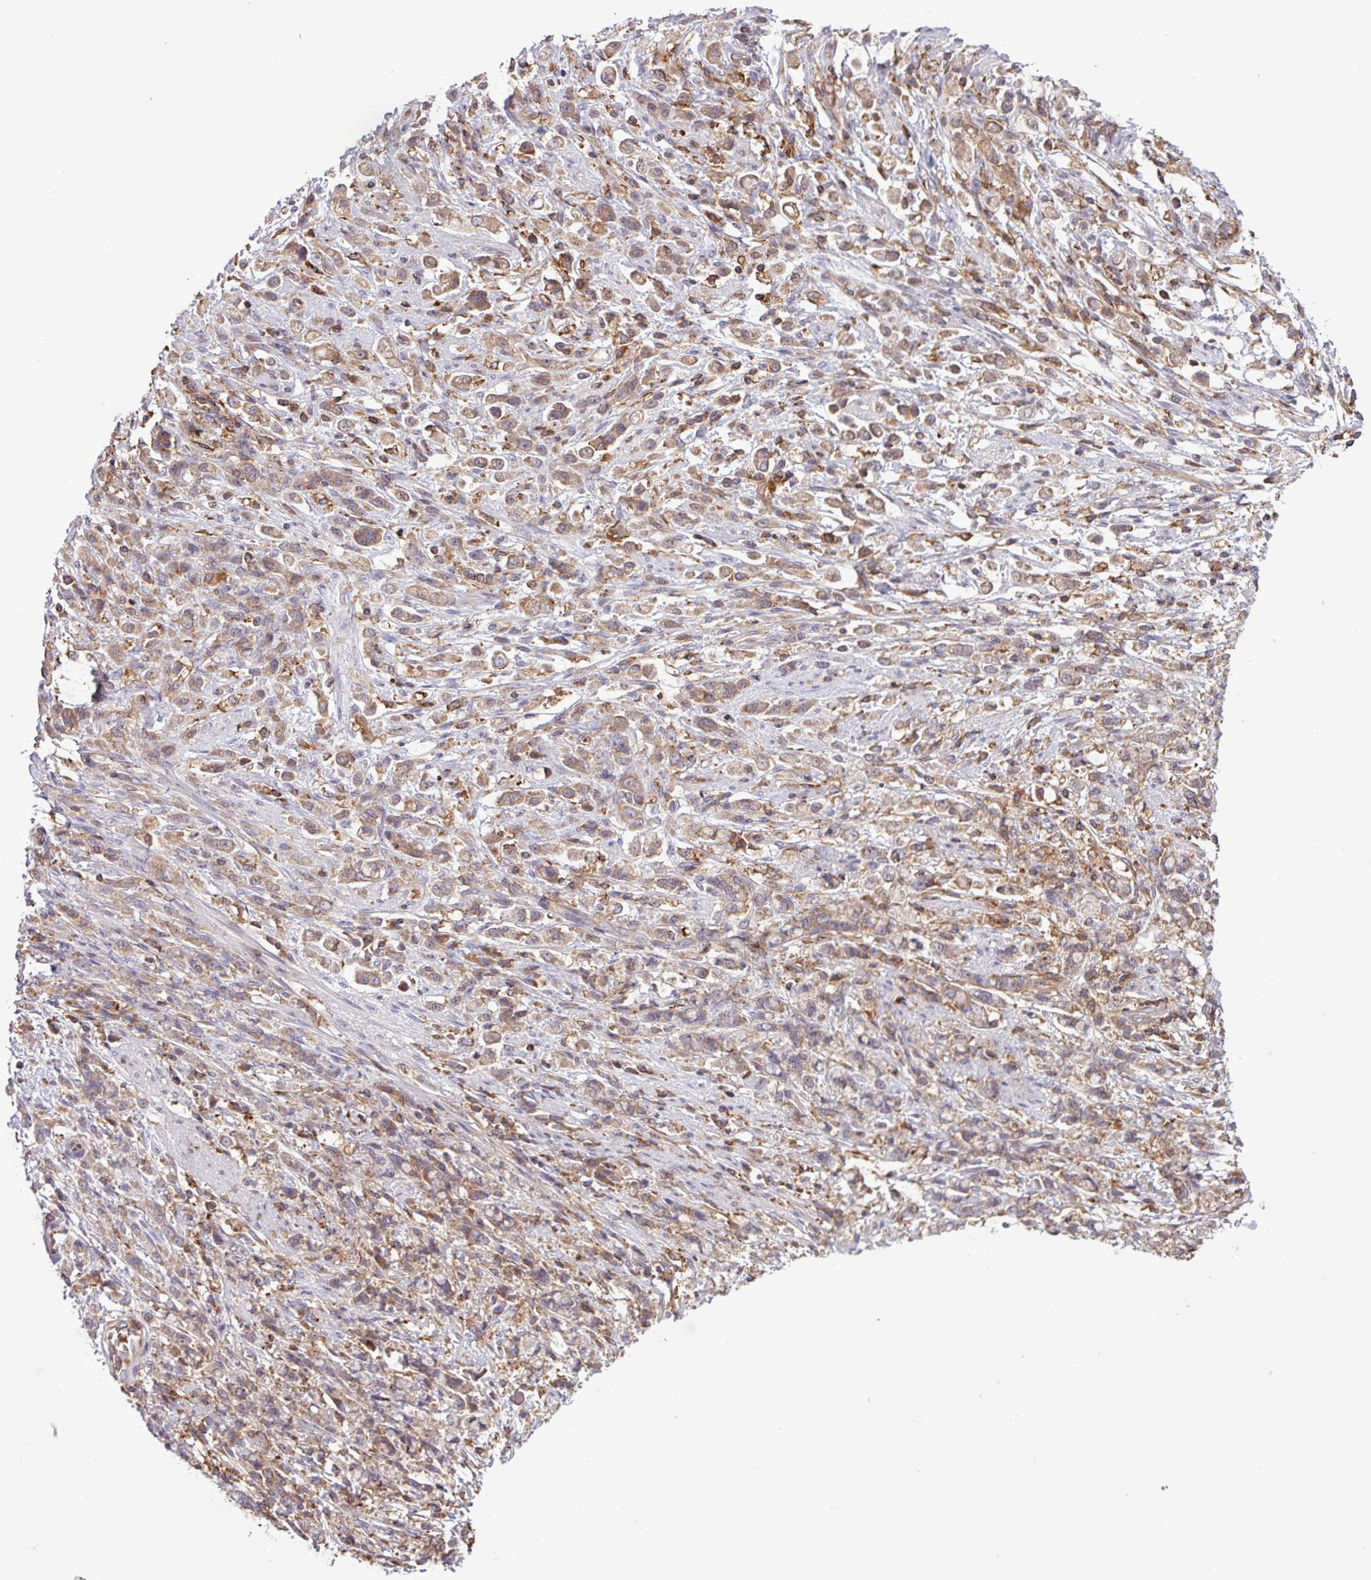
{"staining": {"intensity": "weak", "quantity": ">75%", "location": "cytoplasmic/membranous"}, "tissue": "stomach cancer", "cell_type": "Tumor cells", "image_type": "cancer", "snomed": [{"axis": "morphology", "description": "Adenocarcinoma, NOS"}, {"axis": "topography", "description": "Stomach"}], "caption": "A brown stain shows weak cytoplasmic/membranous expression of a protein in human stomach cancer (adenocarcinoma) tumor cells.", "gene": "ACTR3", "patient": {"sex": "female", "age": 60}}